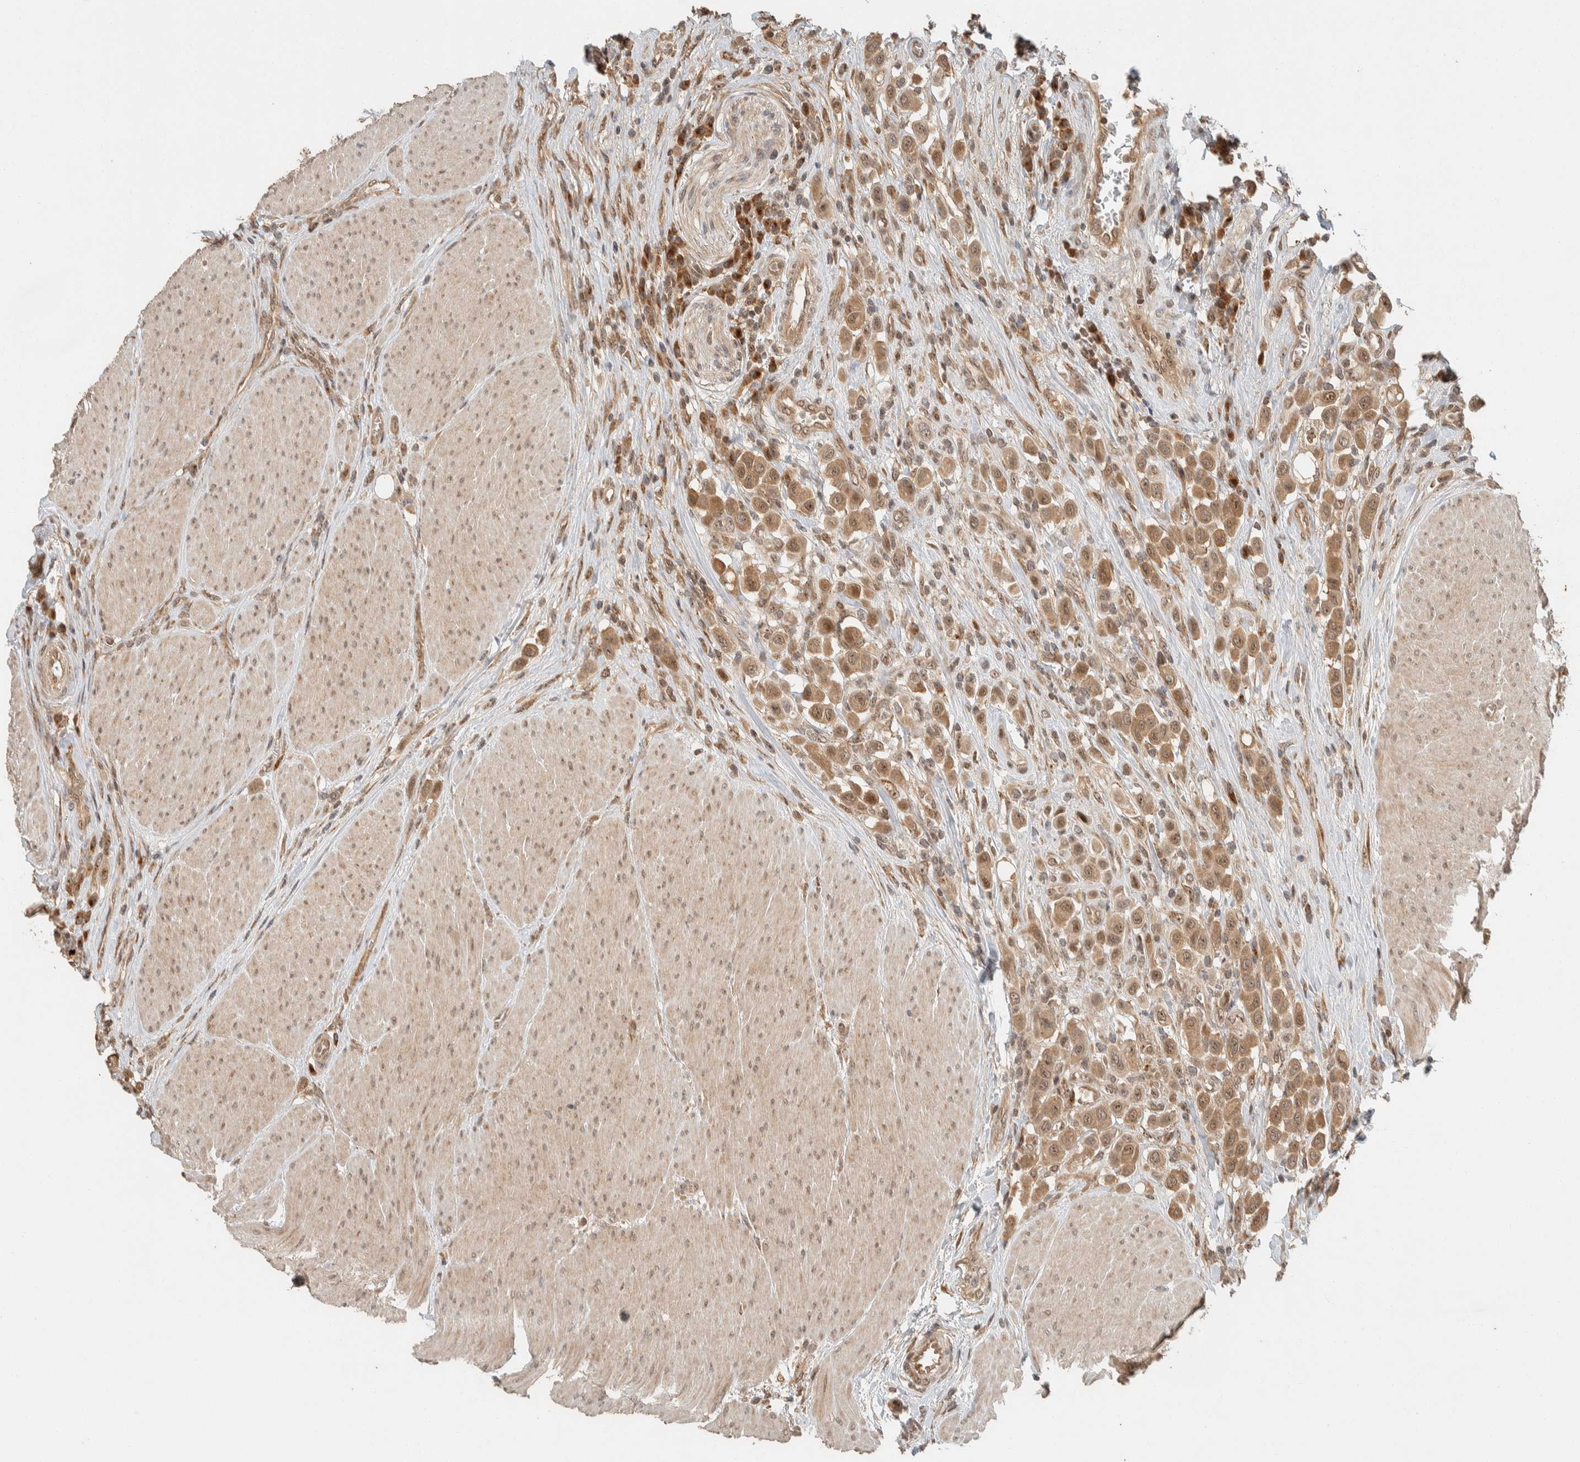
{"staining": {"intensity": "moderate", "quantity": ">75%", "location": "cytoplasmic/membranous,nuclear"}, "tissue": "urothelial cancer", "cell_type": "Tumor cells", "image_type": "cancer", "snomed": [{"axis": "morphology", "description": "Urothelial carcinoma, High grade"}, {"axis": "topography", "description": "Urinary bladder"}], "caption": "This is an image of immunohistochemistry (IHC) staining of urothelial cancer, which shows moderate positivity in the cytoplasmic/membranous and nuclear of tumor cells.", "gene": "ZBTB2", "patient": {"sex": "male", "age": 50}}